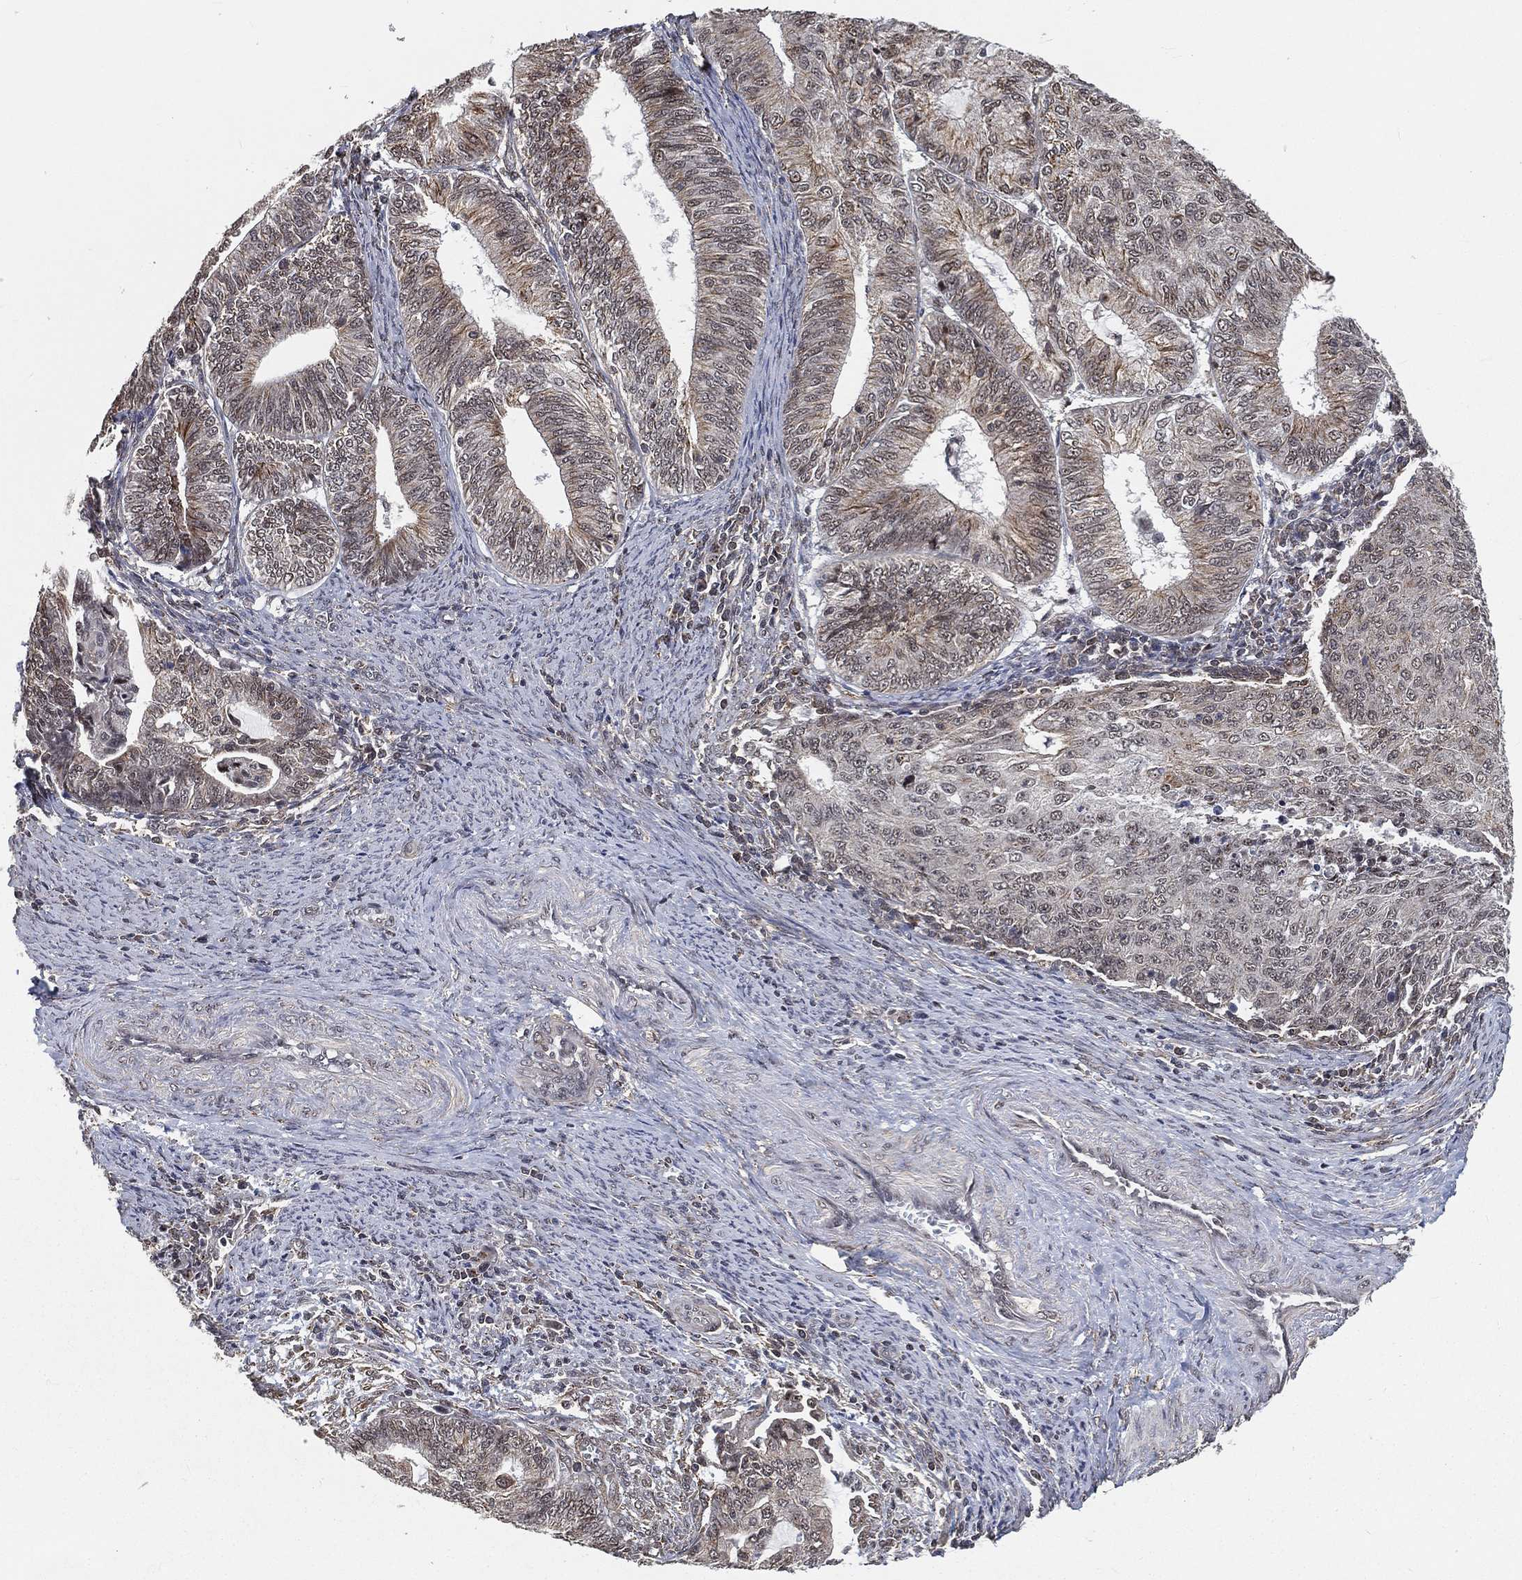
{"staining": {"intensity": "moderate", "quantity": "<25%", "location": "cytoplasmic/membranous"}, "tissue": "endometrial cancer", "cell_type": "Tumor cells", "image_type": "cancer", "snomed": [{"axis": "morphology", "description": "Adenocarcinoma, NOS"}, {"axis": "topography", "description": "Endometrium"}], "caption": "This micrograph shows IHC staining of human adenocarcinoma (endometrial), with low moderate cytoplasmic/membranous staining in approximately <25% of tumor cells.", "gene": "RSRC2", "patient": {"sex": "female", "age": 82}}